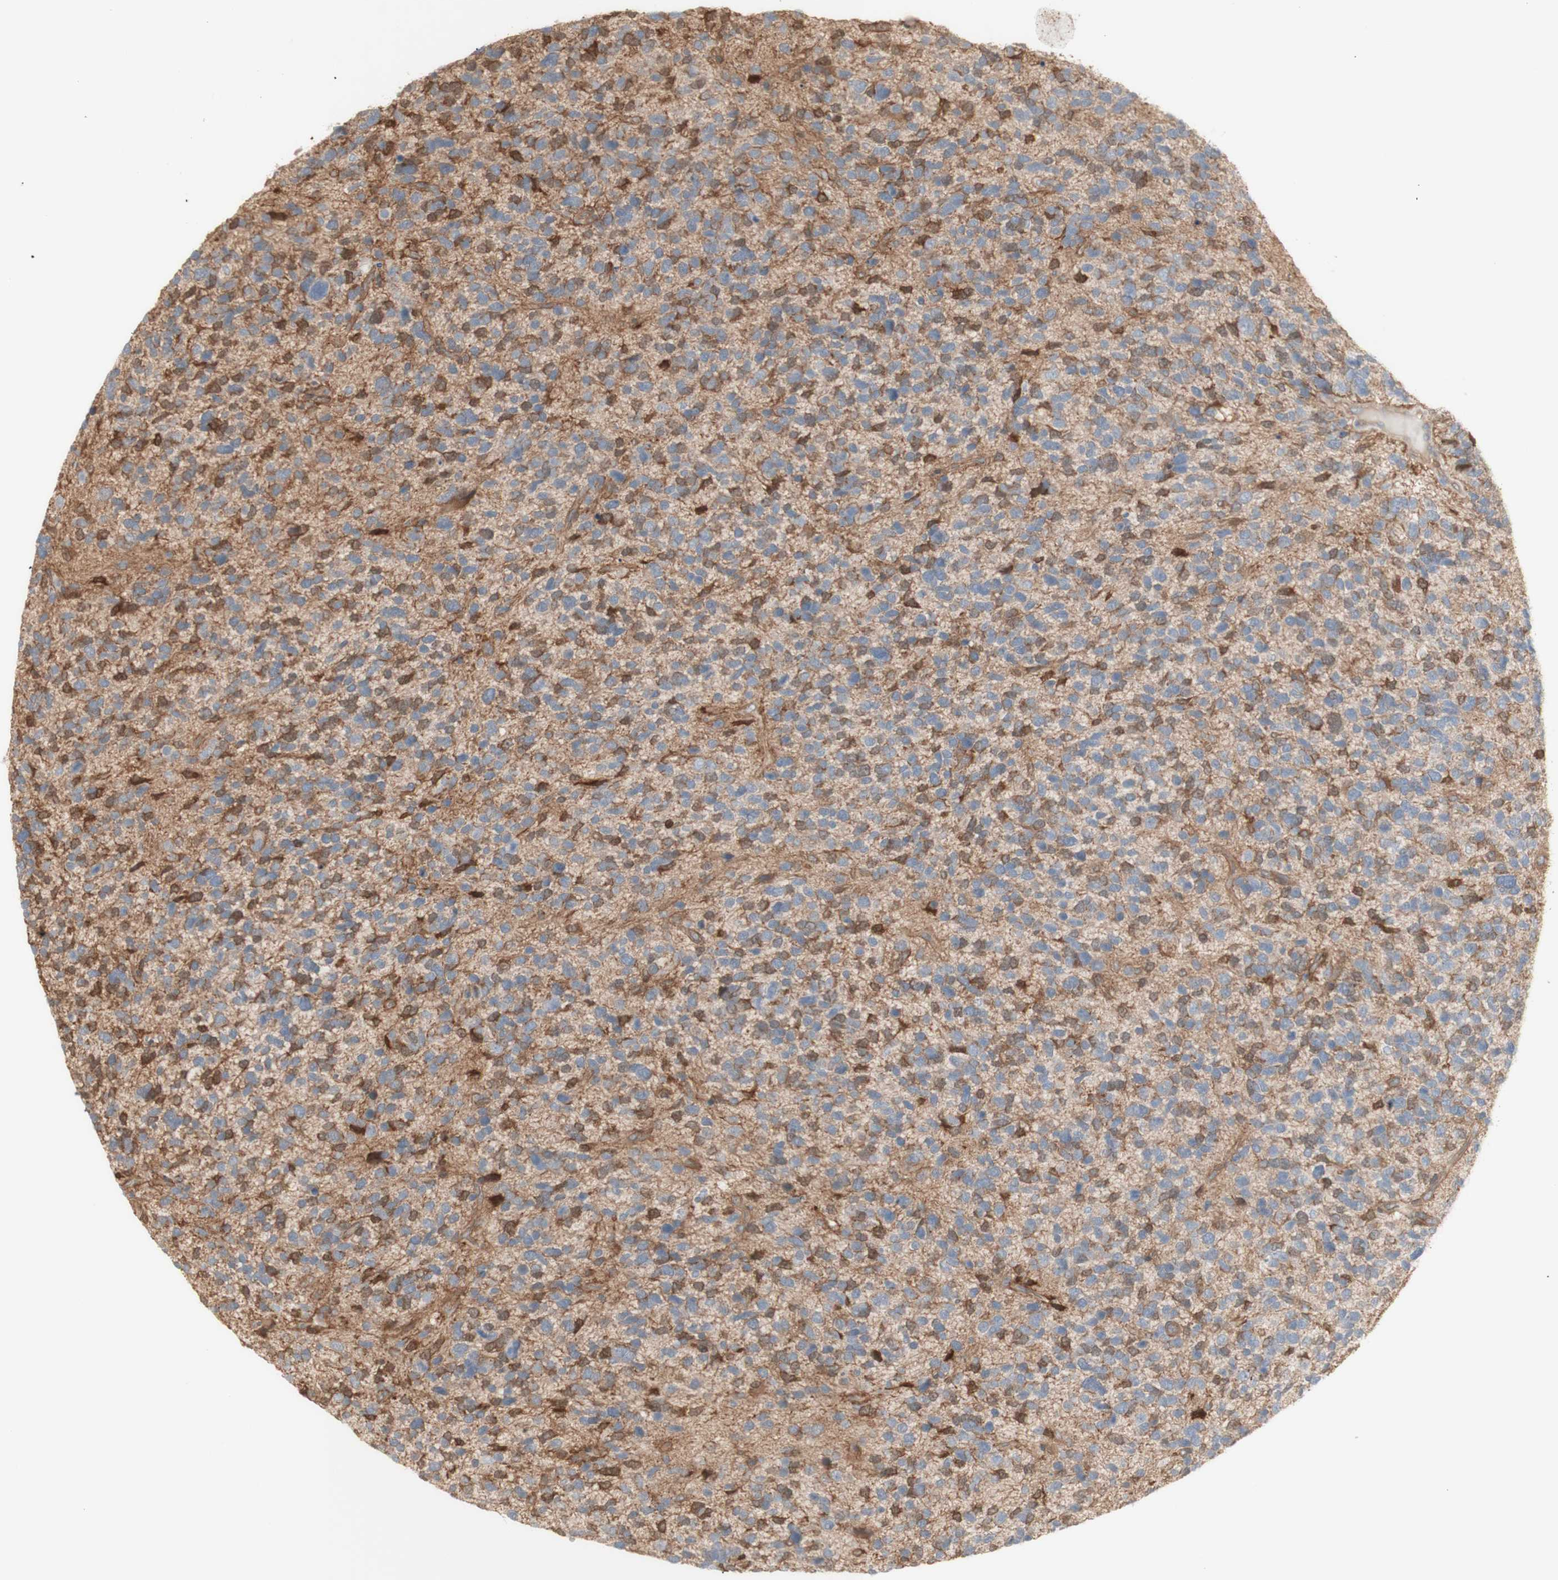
{"staining": {"intensity": "moderate", "quantity": ">75%", "location": "cytoplasmic/membranous,nuclear"}, "tissue": "glioma", "cell_type": "Tumor cells", "image_type": "cancer", "snomed": [{"axis": "morphology", "description": "Glioma, malignant, High grade"}, {"axis": "topography", "description": "Brain"}], "caption": "Immunohistochemistry photomicrograph of neoplastic tissue: glioma stained using immunohistochemistry displays medium levels of moderate protein expression localized specifically in the cytoplasmic/membranous and nuclear of tumor cells, appearing as a cytoplasmic/membranous and nuclear brown color.", "gene": "CNN3", "patient": {"sex": "female", "age": 58}}